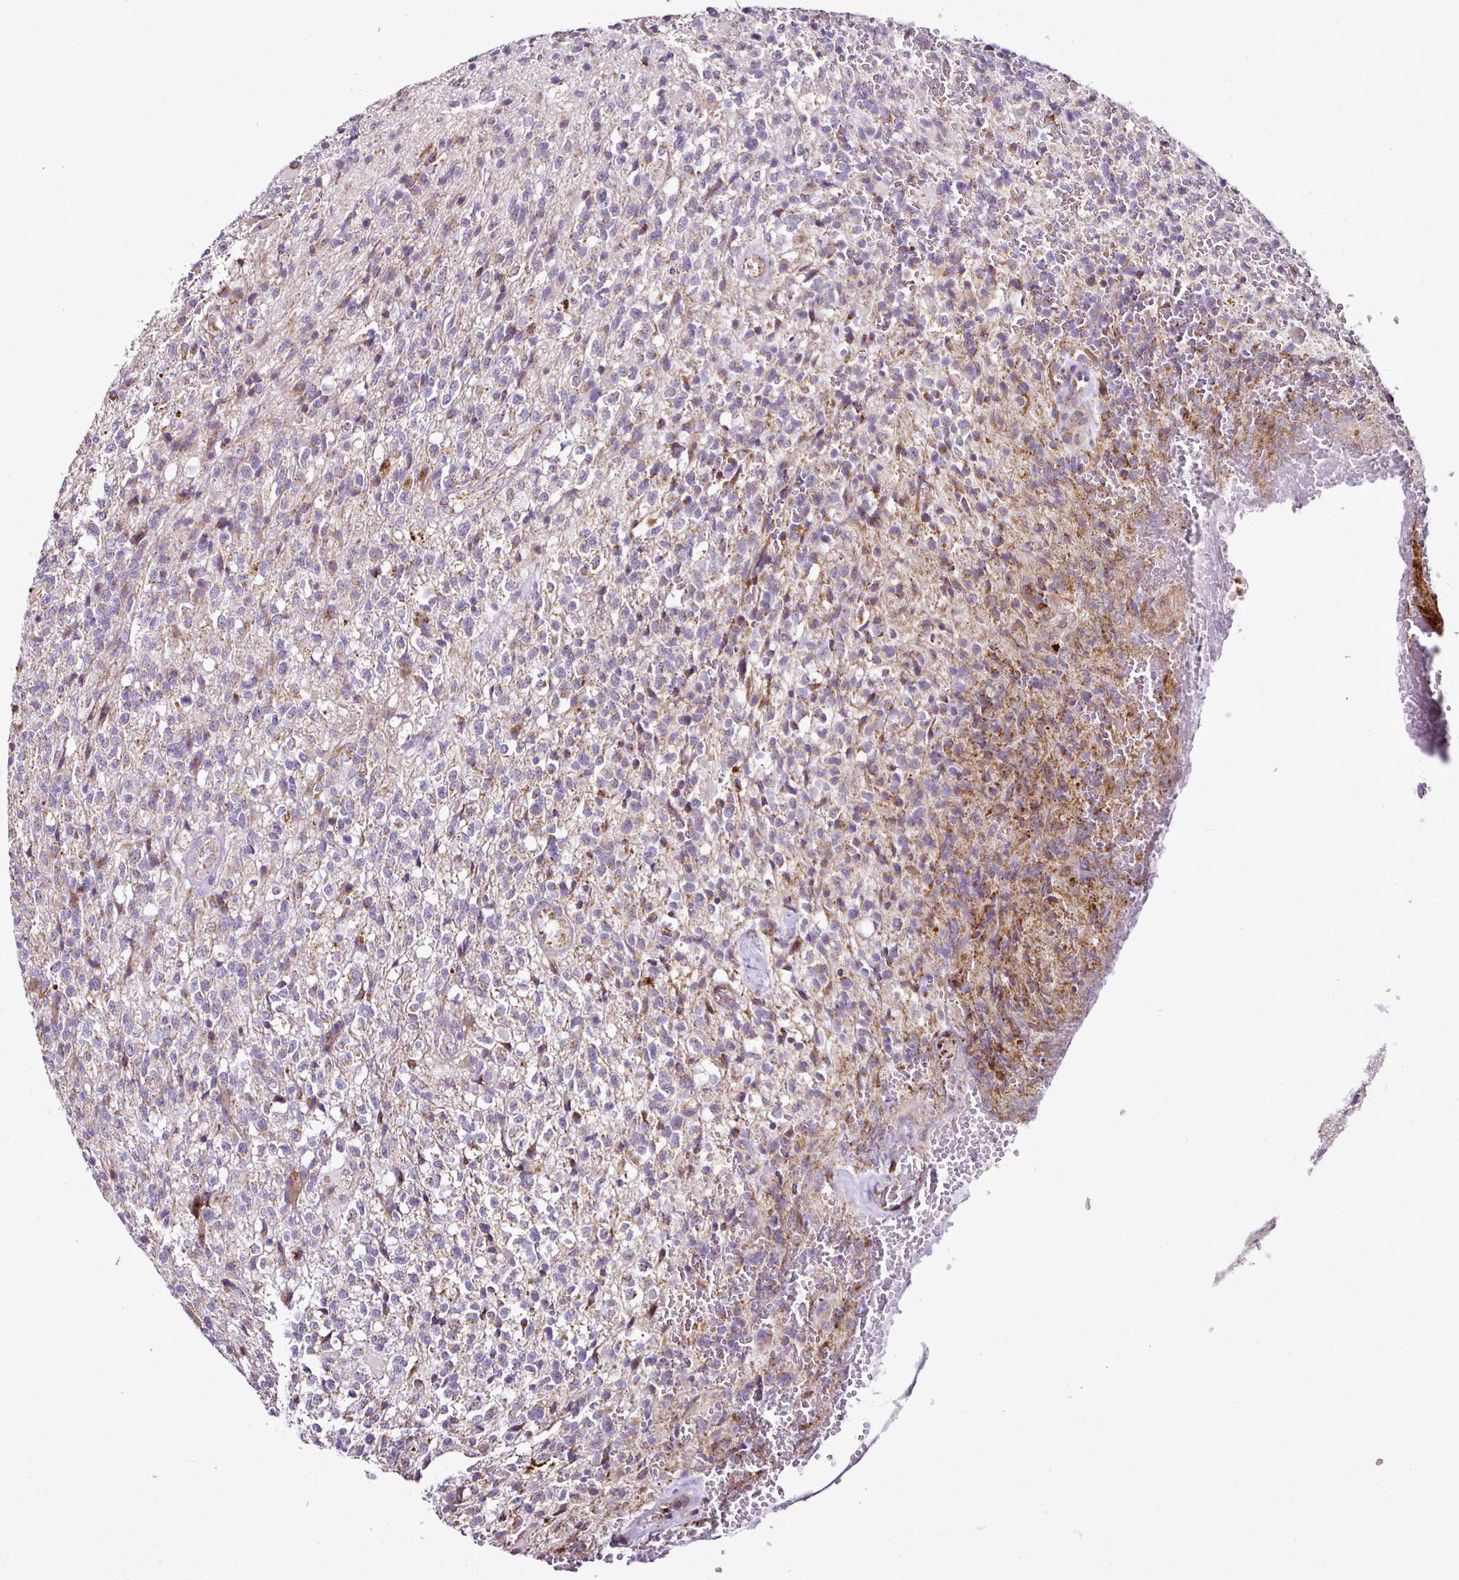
{"staining": {"intensity": "moderate", "quantity": "<25%", "location": "cytoplasmic/membranous"}, "tissue": "glioma", "cell_type": "Tumor cells", "image_type": "cancer", "snomed": [{"axis": "morphology", "description": "Glioma, malignant, High grade"}, {"axis": "topography", "description": "Brain"}], "caption": "Malignant glioma (high-grade) stained for a protein (brown) displays moderate cytoplasmic/membranous positive staining in approximately <25% of tumor cells.", "gene": "DPAGT1", "patient": {"sex": "male", "age": 56}}